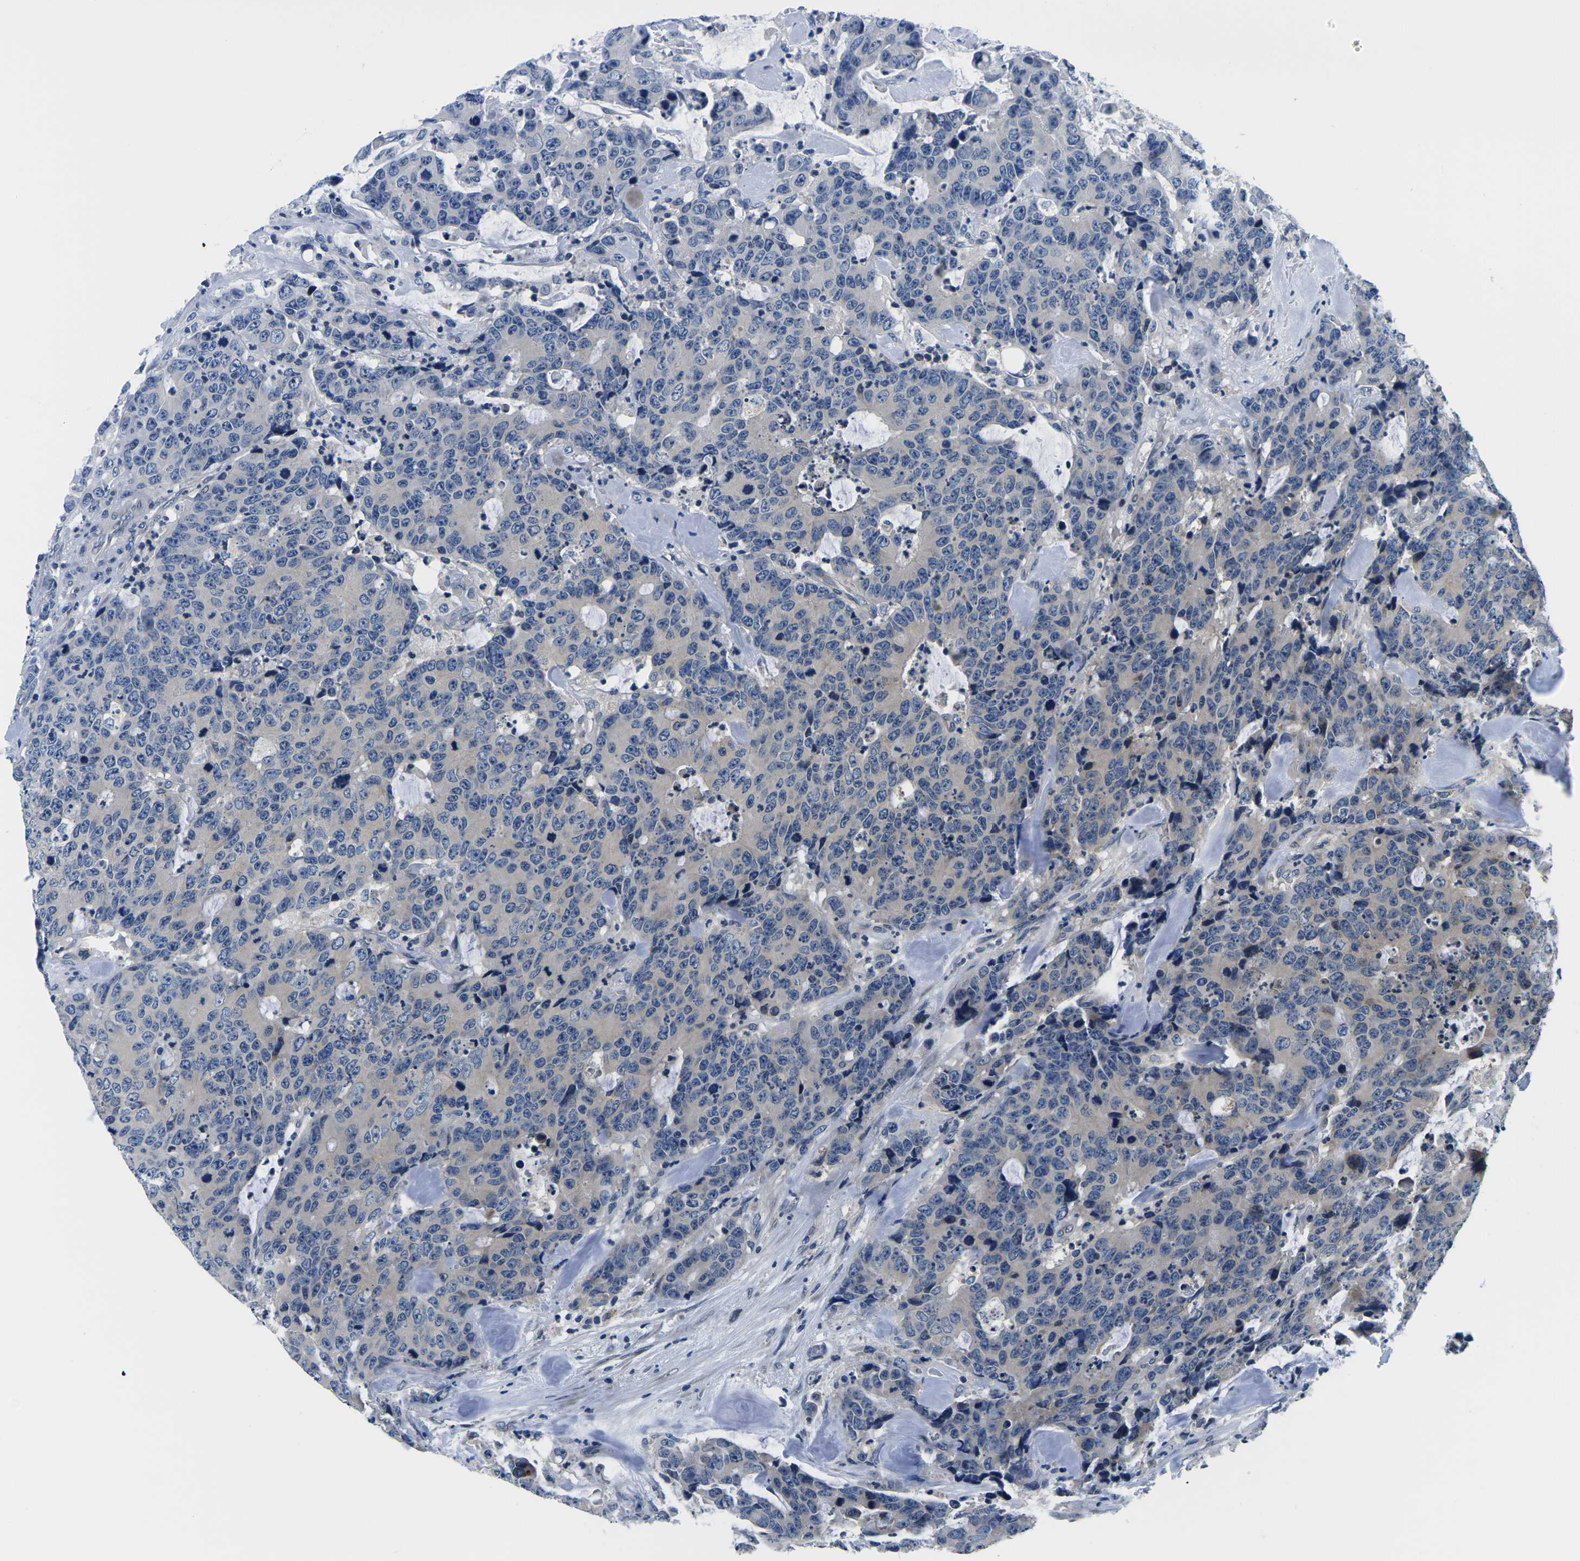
{"staining": {"intensity": "negative", "quantity": "none", "location": "none"}, "tissue": "colorectal cancer", "cell_type": "Tumor cells", "image_type": "cancer", "snomed": [{"axis": "morphology", "description": "Adenocarcinoma, NOS"}, {"axis": "topography", "description": "Colon"}], "caption": "This is an immunohistochemistry histopathology image of human colorectal adenocarcinoma. There is no expression in tumor cells.", "gene": "SNX10", "patient": {"sex": "female", "age": 86}}